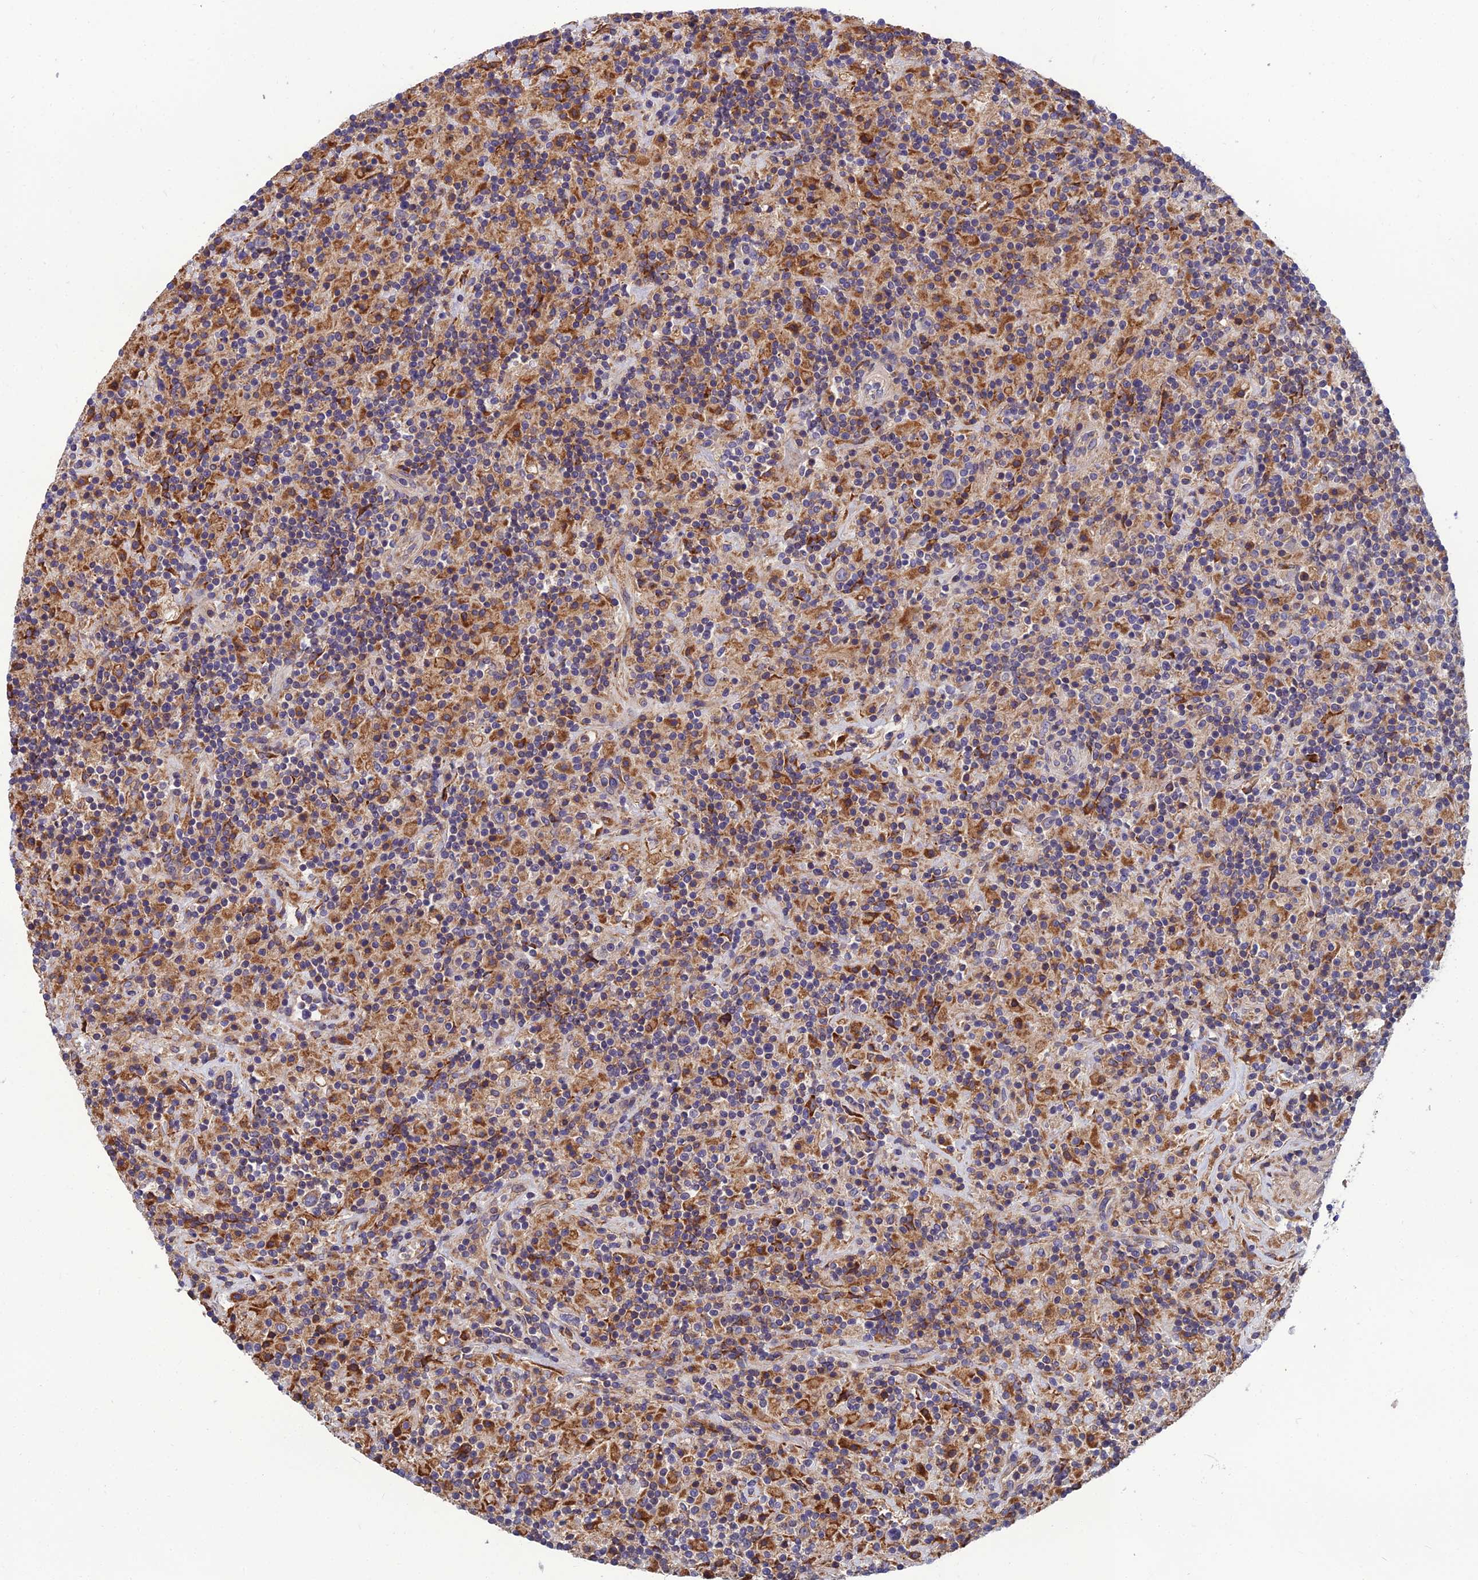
{"staining": {"intensity": "moderate", "quantity": "<25%", "location": "cytoplasmic/membranous"}, "tissue": "lymphoma", "cell_type": "Tumor cells", "image_type": "cancer", "snomed": [{"axis": "morphology", "description": "Hodgkin's disease, NOS"}, {"axis": "topography", "description": "Lymph node"}], "caption": "Protein expression analysis of Hodgkin's disease demonstrates moderate cytoplasmic/membranous staining in approximately <25% of tumor cells.", "gene": "UMAD1", "patient": {"sex": "male", "age": 70}}